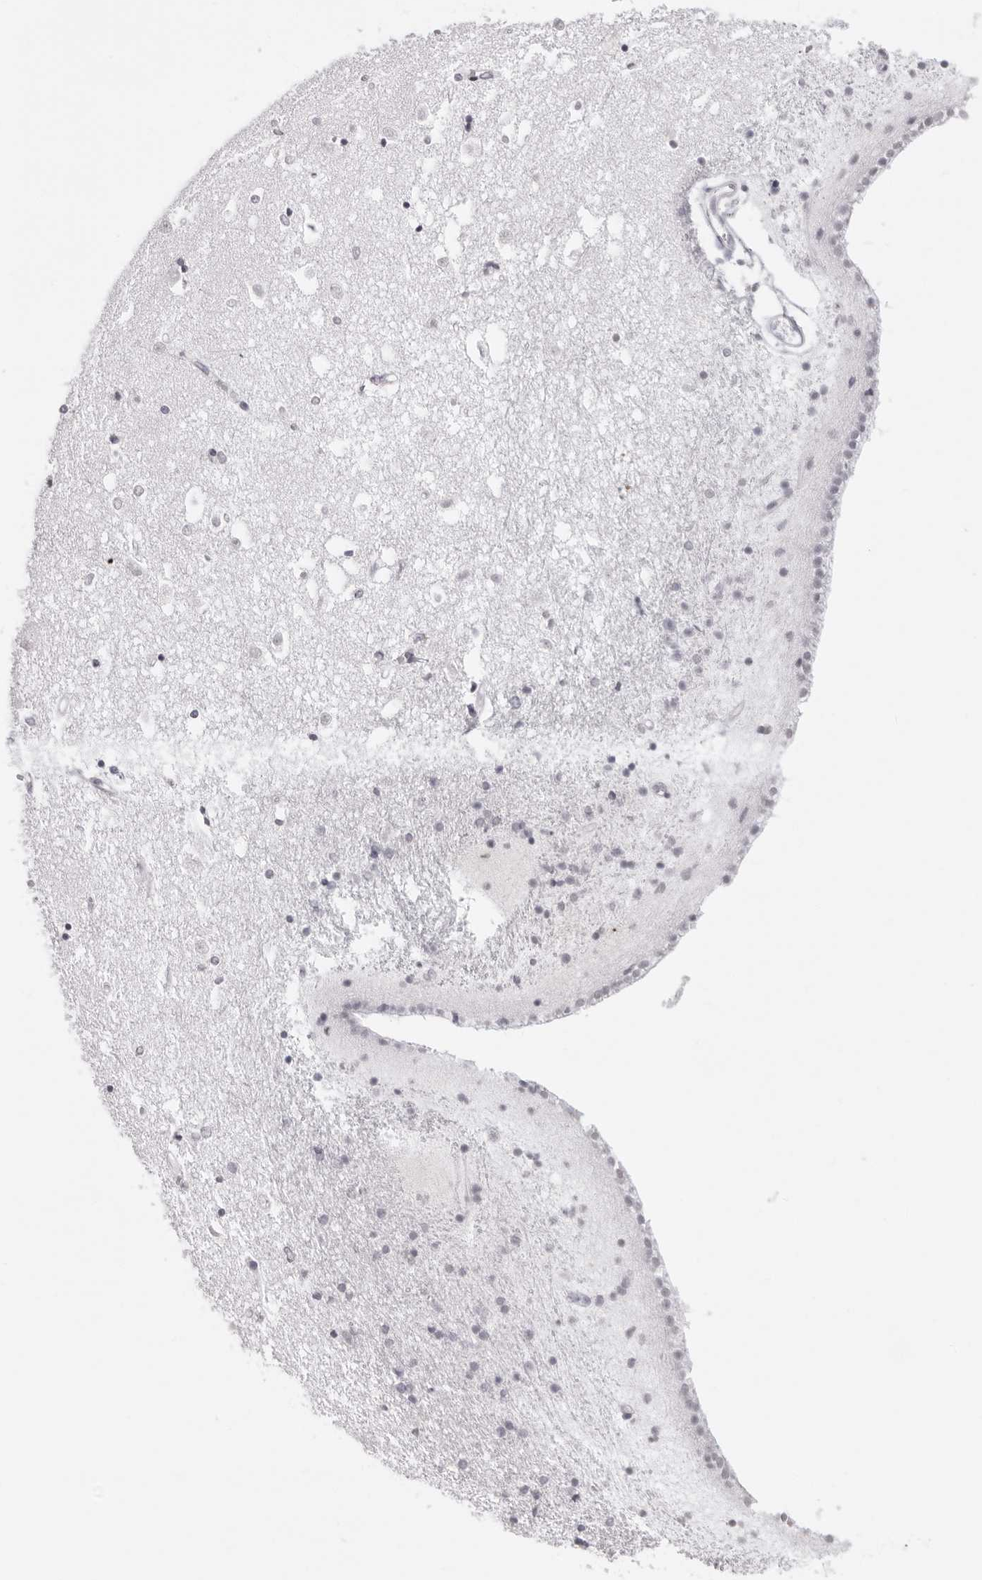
{"staining": {"intensity": "negative", "quantity": "none", "location": "none"}, "tissue": "caudate", "cell_type": "Glial cells", "image_type": "normal", "snomed": [{"axis": "morphology", "description": "Normal tissue, NOS"}, {"axis": "topography", "description": "Lateral ventricle wall"}], "caption": "A histopathology image of human caudate is negative for staining in glial cells. (DAB immunohistochemistry, high magnification).", "gene": "CST5", "patient": {"sex": "male", "age": 45}}